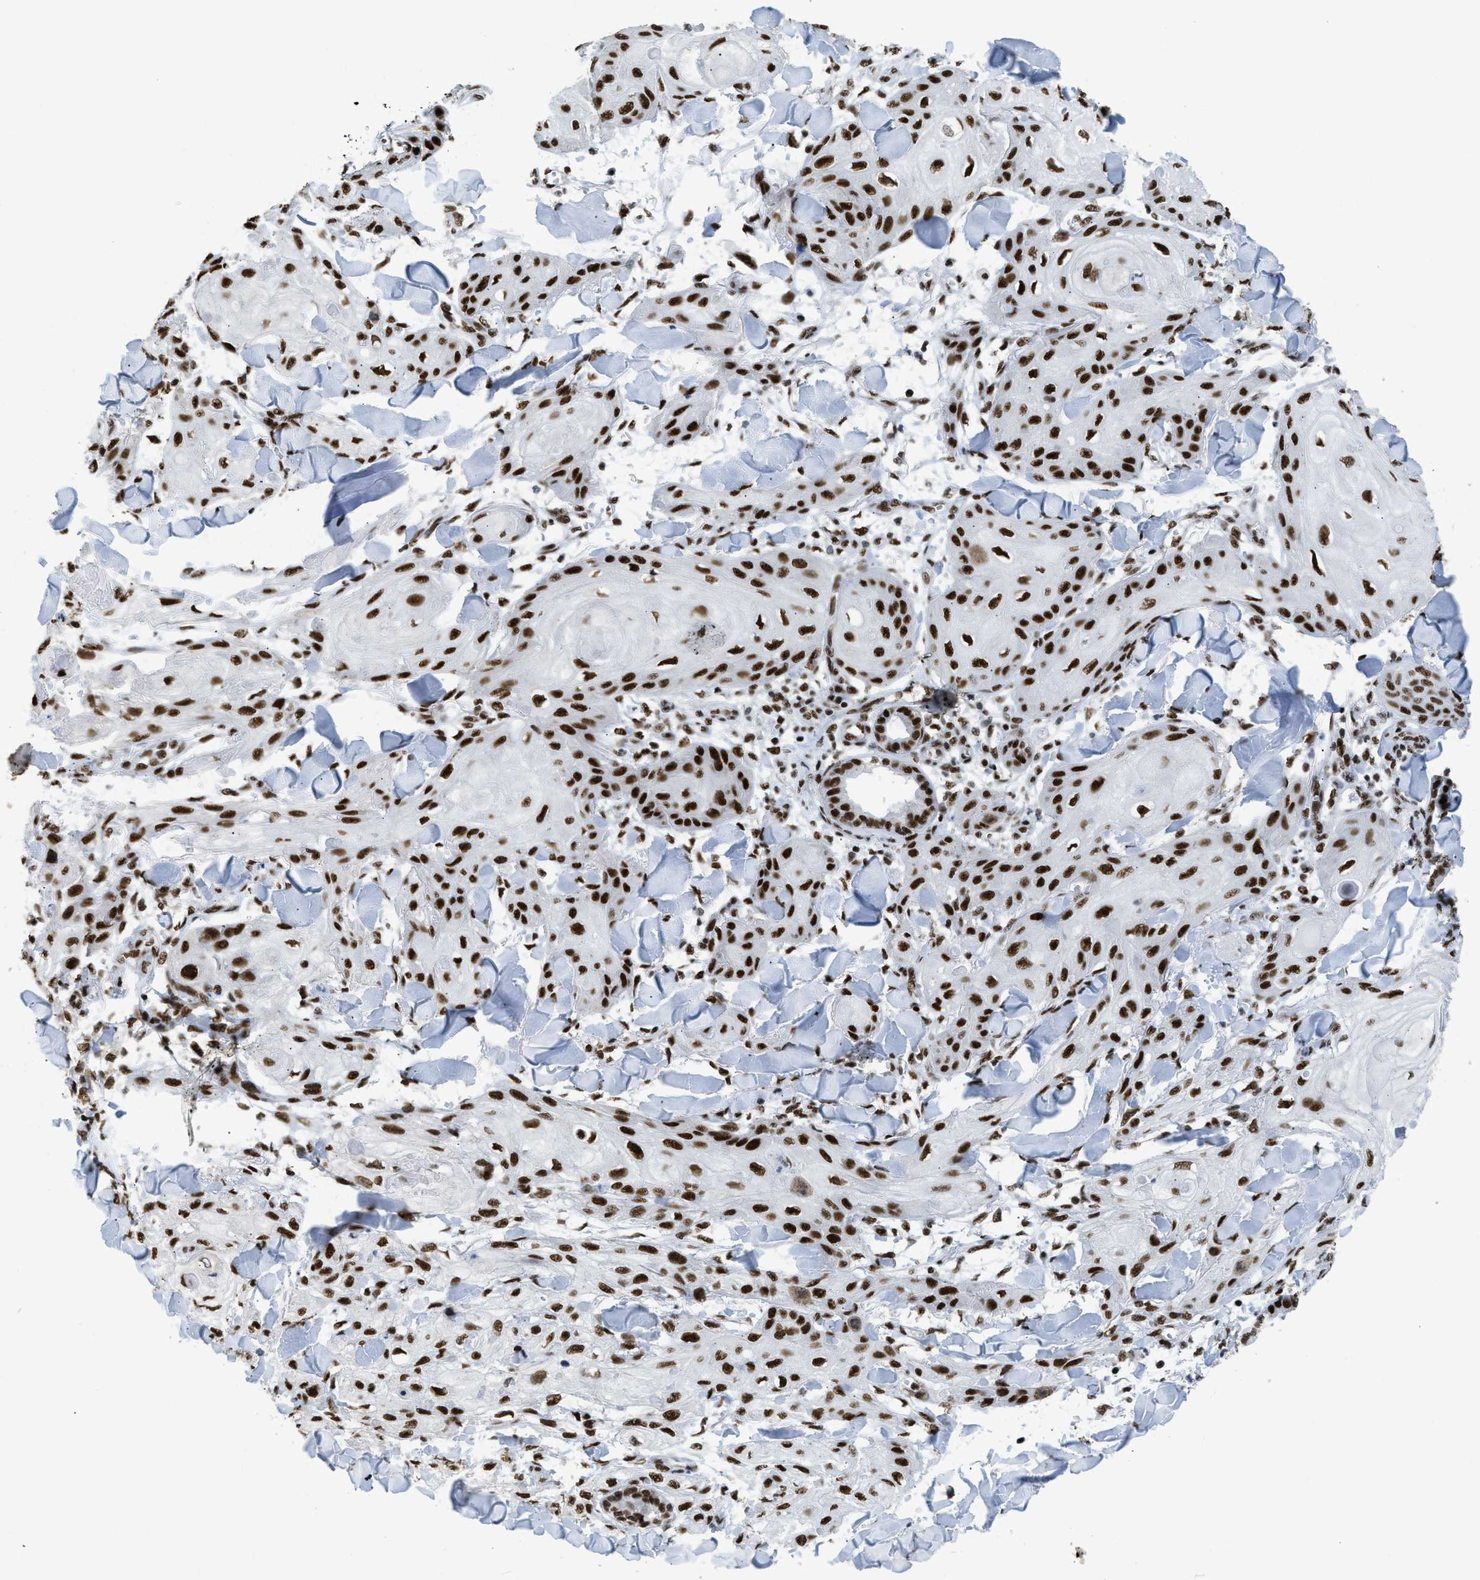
{"staining": {"intensity": "strong", "quantity": ">75%", "location": "nuclear"}, "tissue": "skin cancer", "cell_type": "Tumor cells", "image_type": "cancer", "snomed": [{"axis": "morphology", "description": "Squamous cell carcinoma, NOS"}, {"axis": "topography", "description": "Skin"}], "caption": "Human squamous cell carcinoma (skin) stained with a brown dye displays strong nuclear positive staining in about >75% of tumor cells.", "gene": "SCAF4", "patient": {"sex": "male", "age": 74}}